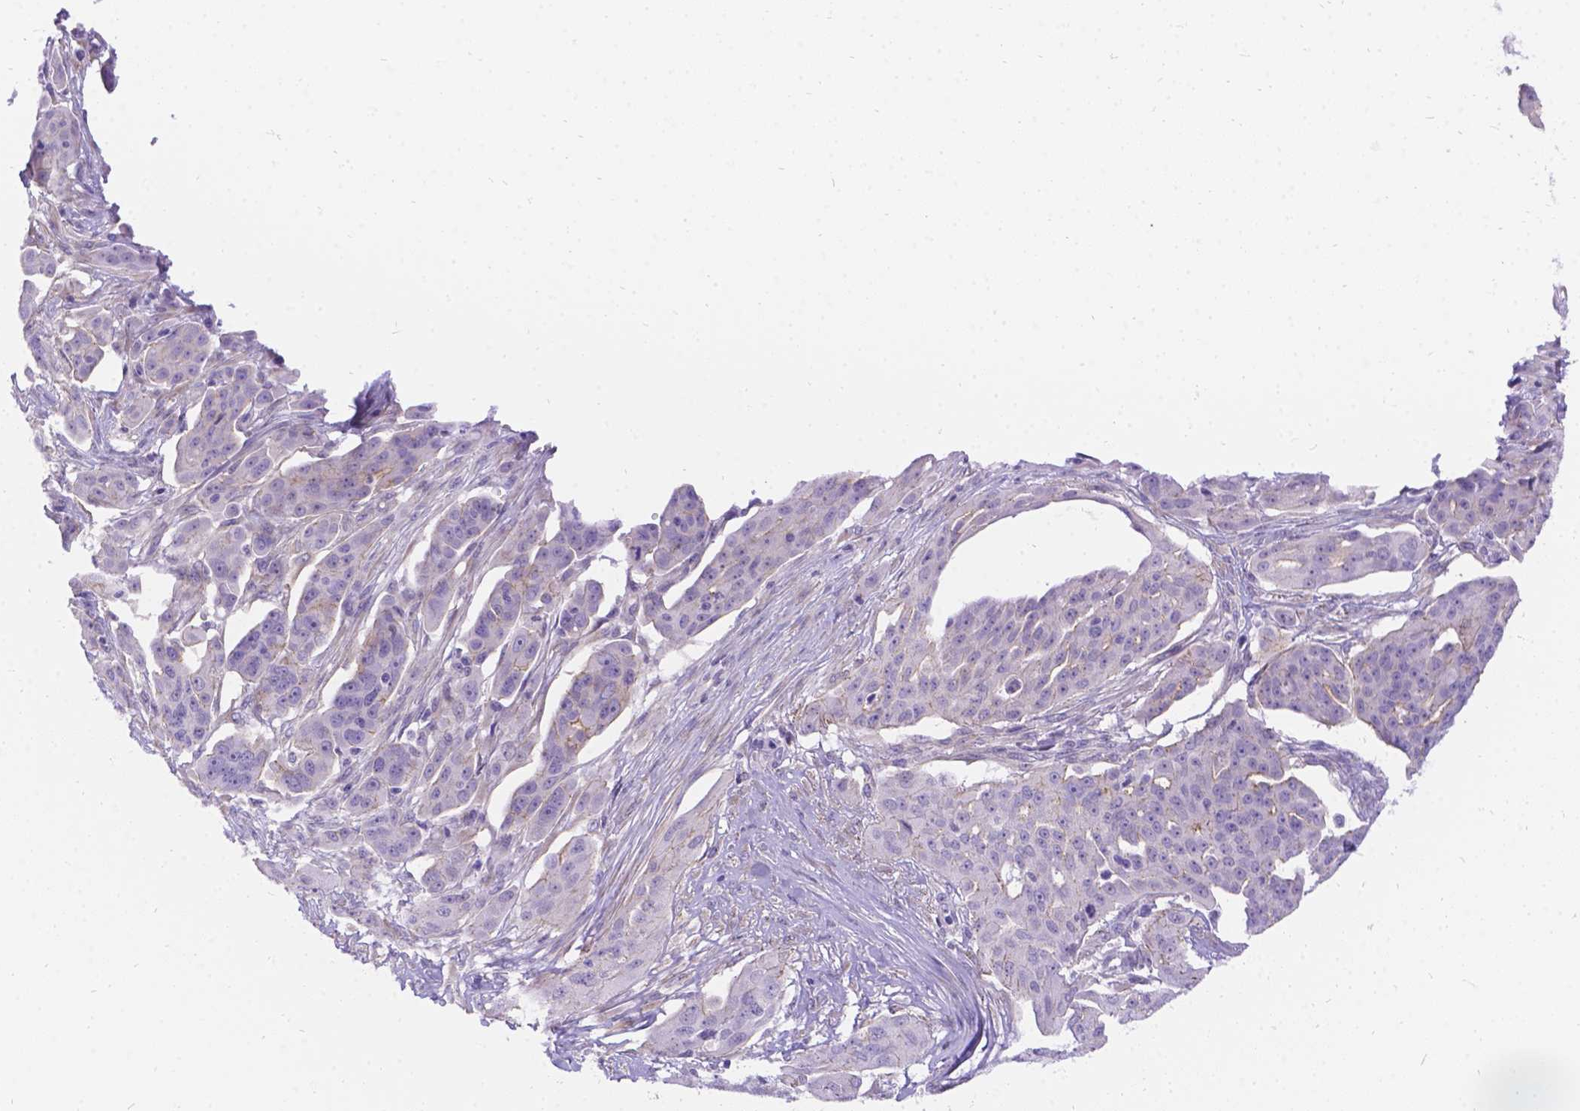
{"staining": {"intensity": "negative", "quantity": "none", "location": "none"}, "tissue": "ovarian cancer", "cell_type": "Tumor cells", "image_type": "cancer", "snomed": [{"axis": "morphology", "description": "Carcinoma, endometroid"}, {"axis": "topography", "description": "Ovary"}], "caption": "DAB immunohistochemical staining of human ovarian cancer (endometroid carcinoma) reveals no significant positivity in tumor cells.", "gene": "PALS1", "patient": {"sex": "female", "age": 70}}